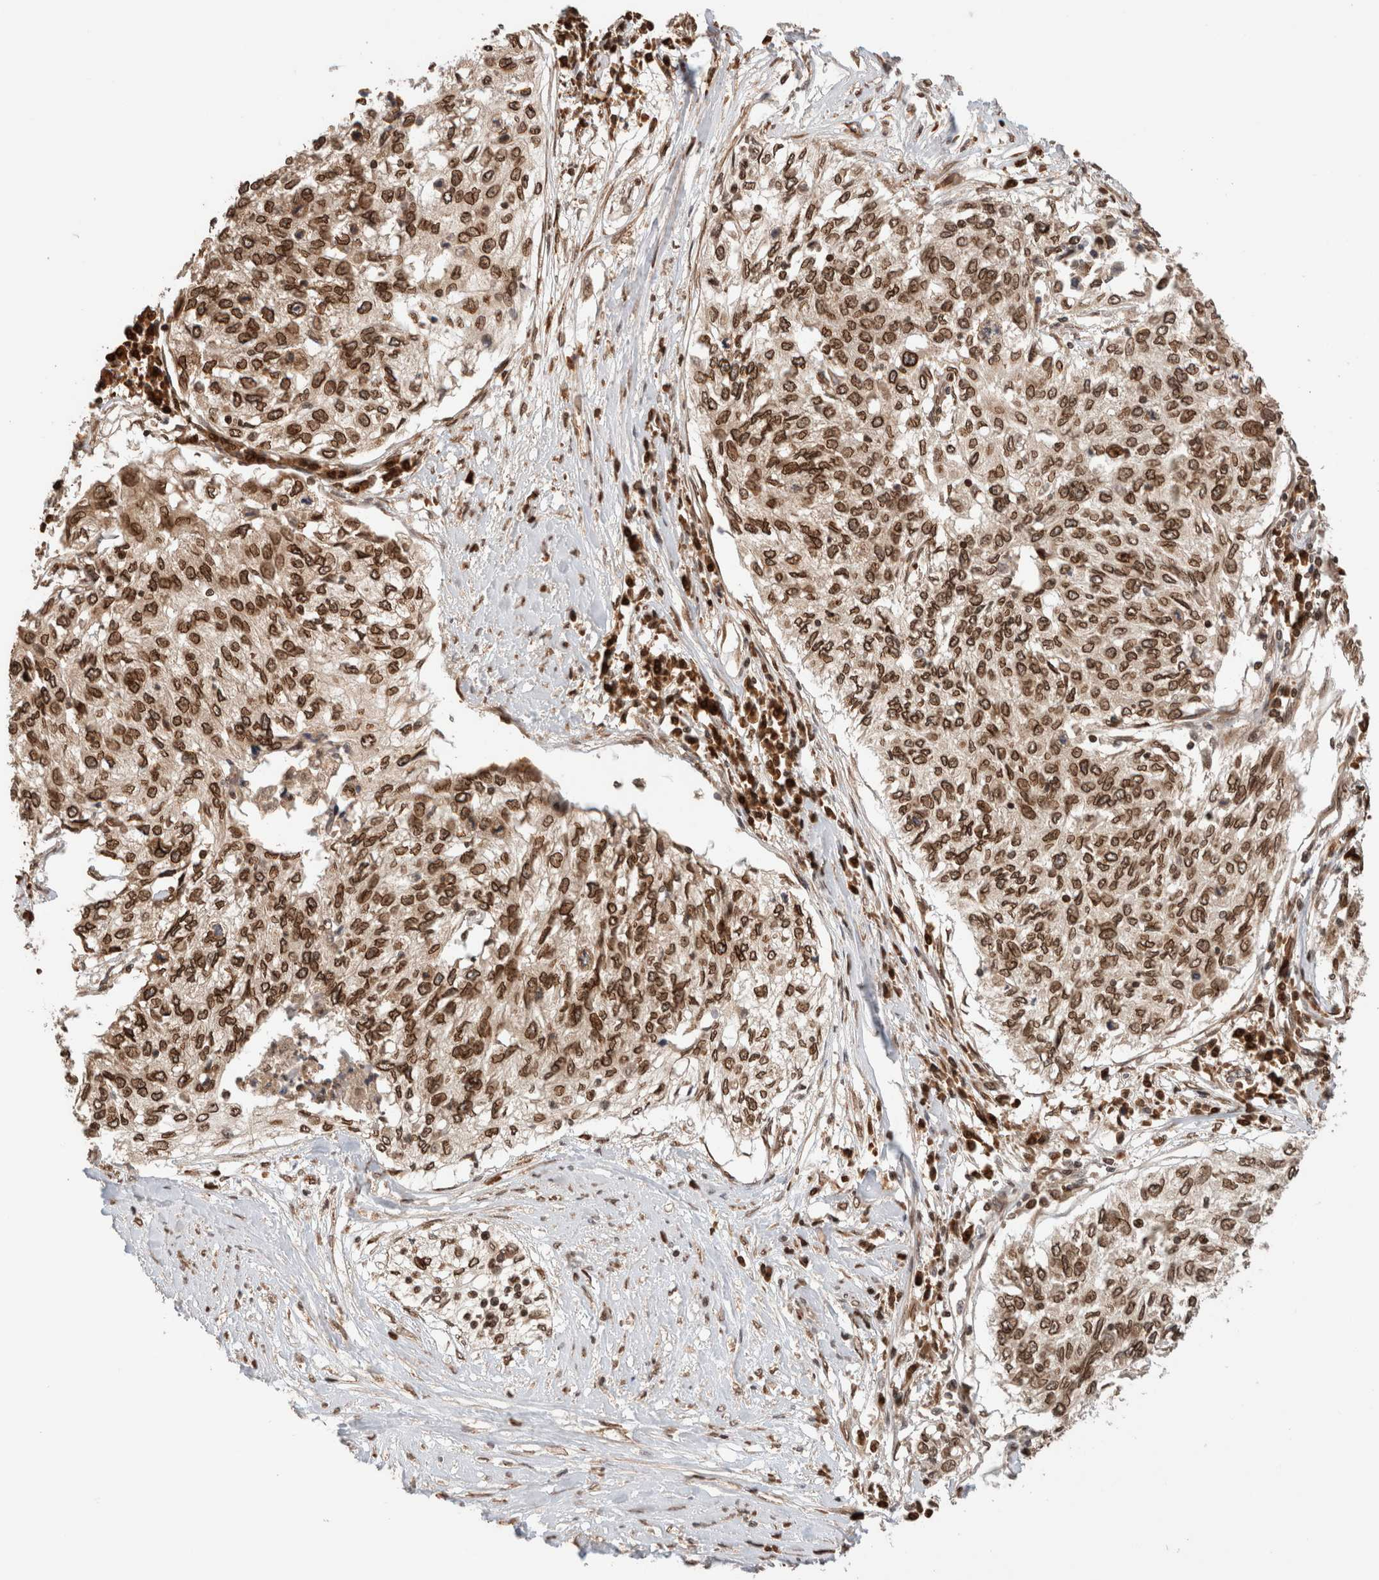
{"staining": {"intensity": "strong", "quantity": ">75%", "location": "cytoplasmic/membranous,nuclear"}, "tissue": "cervical cancer", "cell_type": "Tumor cells", "image_type": "cancer", "snomed": [{"axis": "morphology", "description": "Squamous cell carcinoma, NOS"}, {"axis": "topography", "description": "Cervix"}], "caption": "Immunohistochemistry (DAB) staining of human squamous cell carcinoma (cervical) demonstrates strong cytoplasmic/membranous and nuclear protein positivity in about >75% of tumor cells.", "gene": "TPR", "patient": {"sex": "female", "age": 57}}